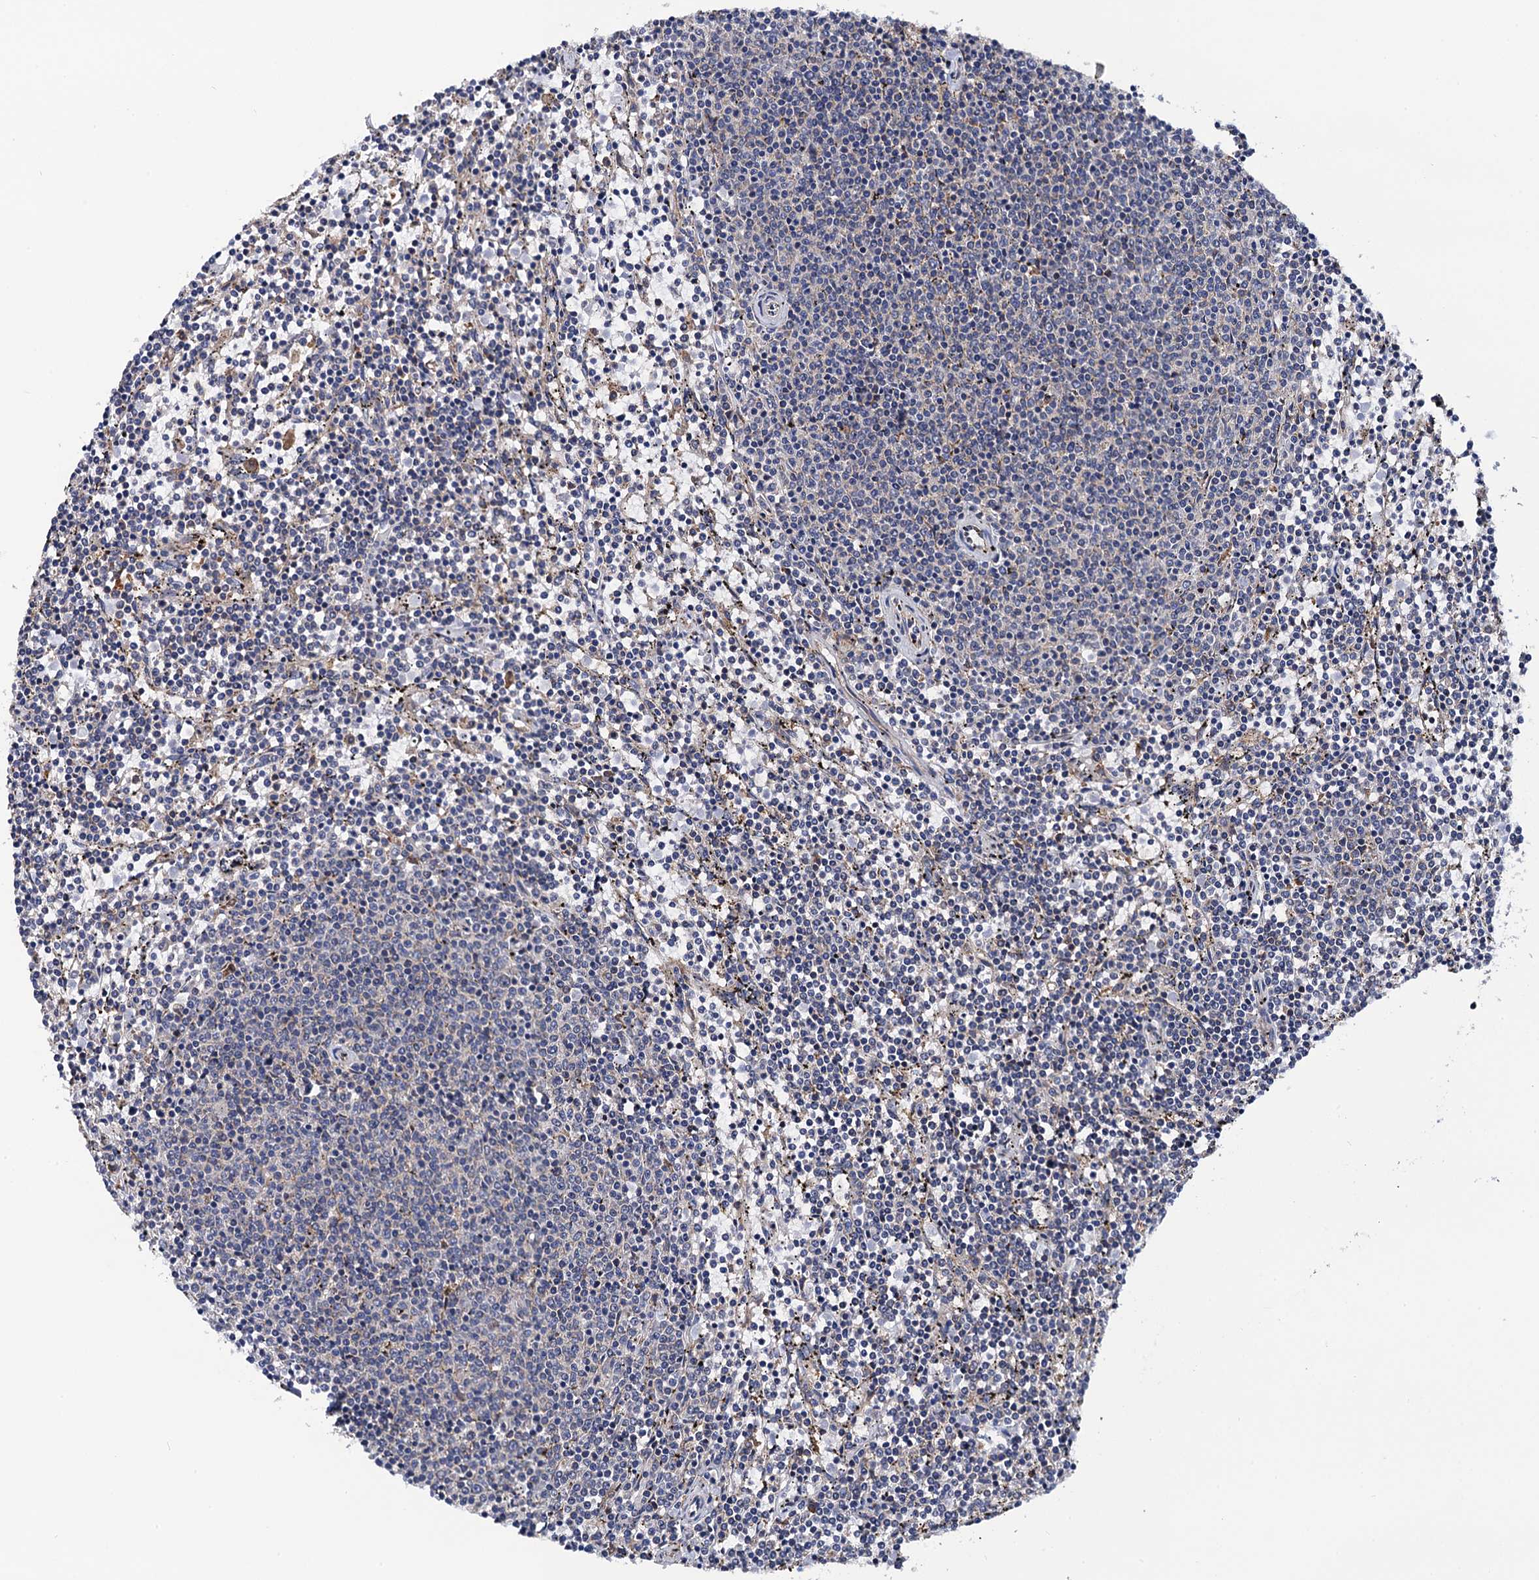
{"staining": {"intensity": "negative", "quantity": "none", "location": "none"}, "tissue": "lymphoma", "cell_type": "Tumor cells", "image_type": "cancer", "snomed": [{"axis": "morphology", "description": "Malignant lymphoma, non-Hodgkin's type, Low grade"}, {"axis": "topography", "description": "Spleen"}], "caption": "Immunohistochemistry histopathology image of lymphoma stained for a protein (brown), which reveals no positivity in tumor cells.", "gene": "PGLS", "patient": {"sex": "female", "age": 50}}